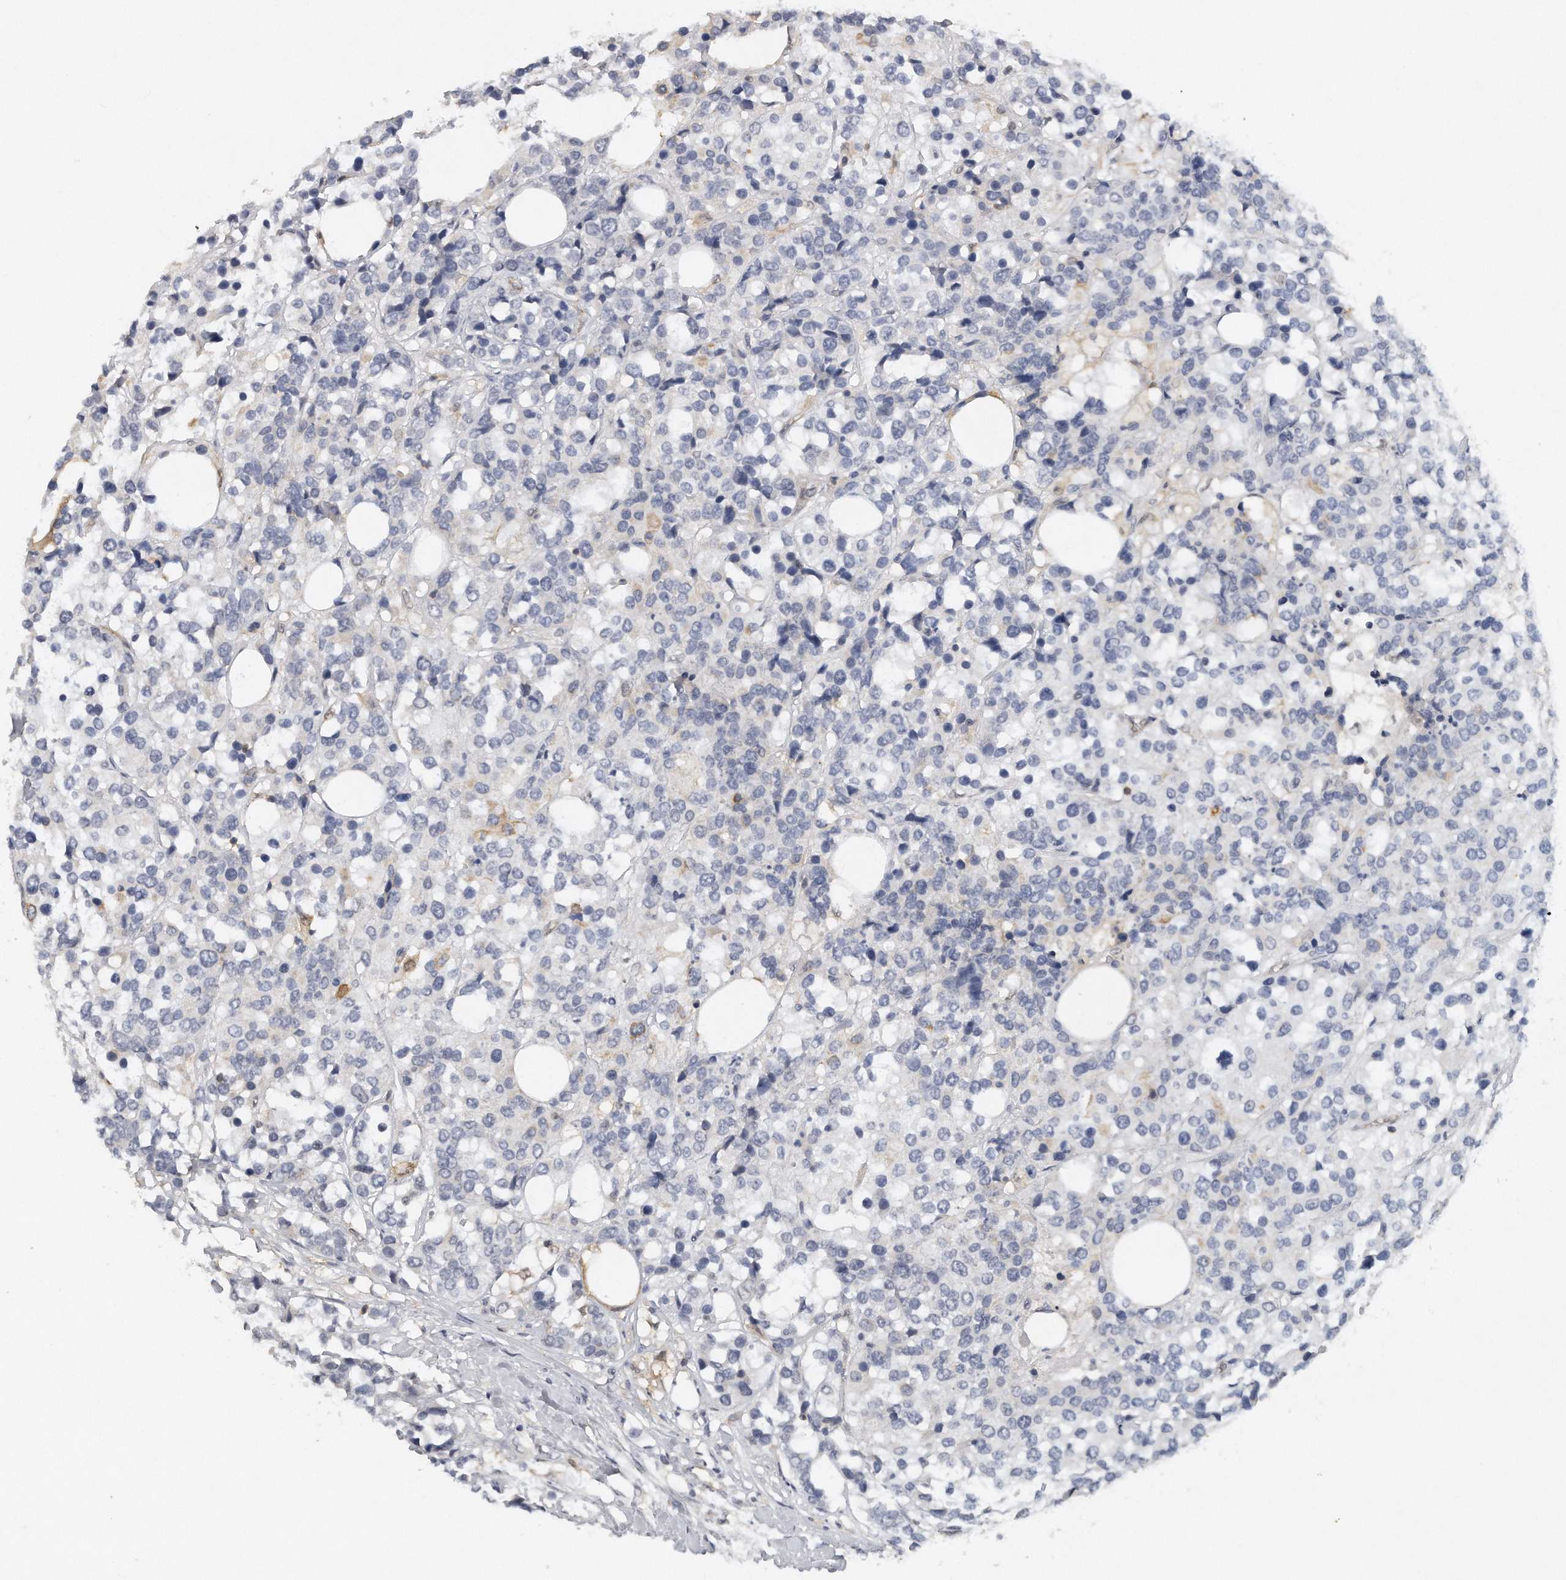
{"staining": {"intensity": "negative", "quantity": "none", "location": "none"}, "tissue": "breast cancer", "cell_type": "Tumor cells", "image_type": "cancer", "snomed": [{"axis": "morphology", "description": "Lobular carcinoma"}, {"axis": "topography", "description": "Breast"}], "caption": "Tumor cells are negative for protein expression in human breast cancer (lobular carcinoma). Nuclei are stained in blue.", "gene": "CAMK1", "patient": {"sex": "female", "age": 59}}